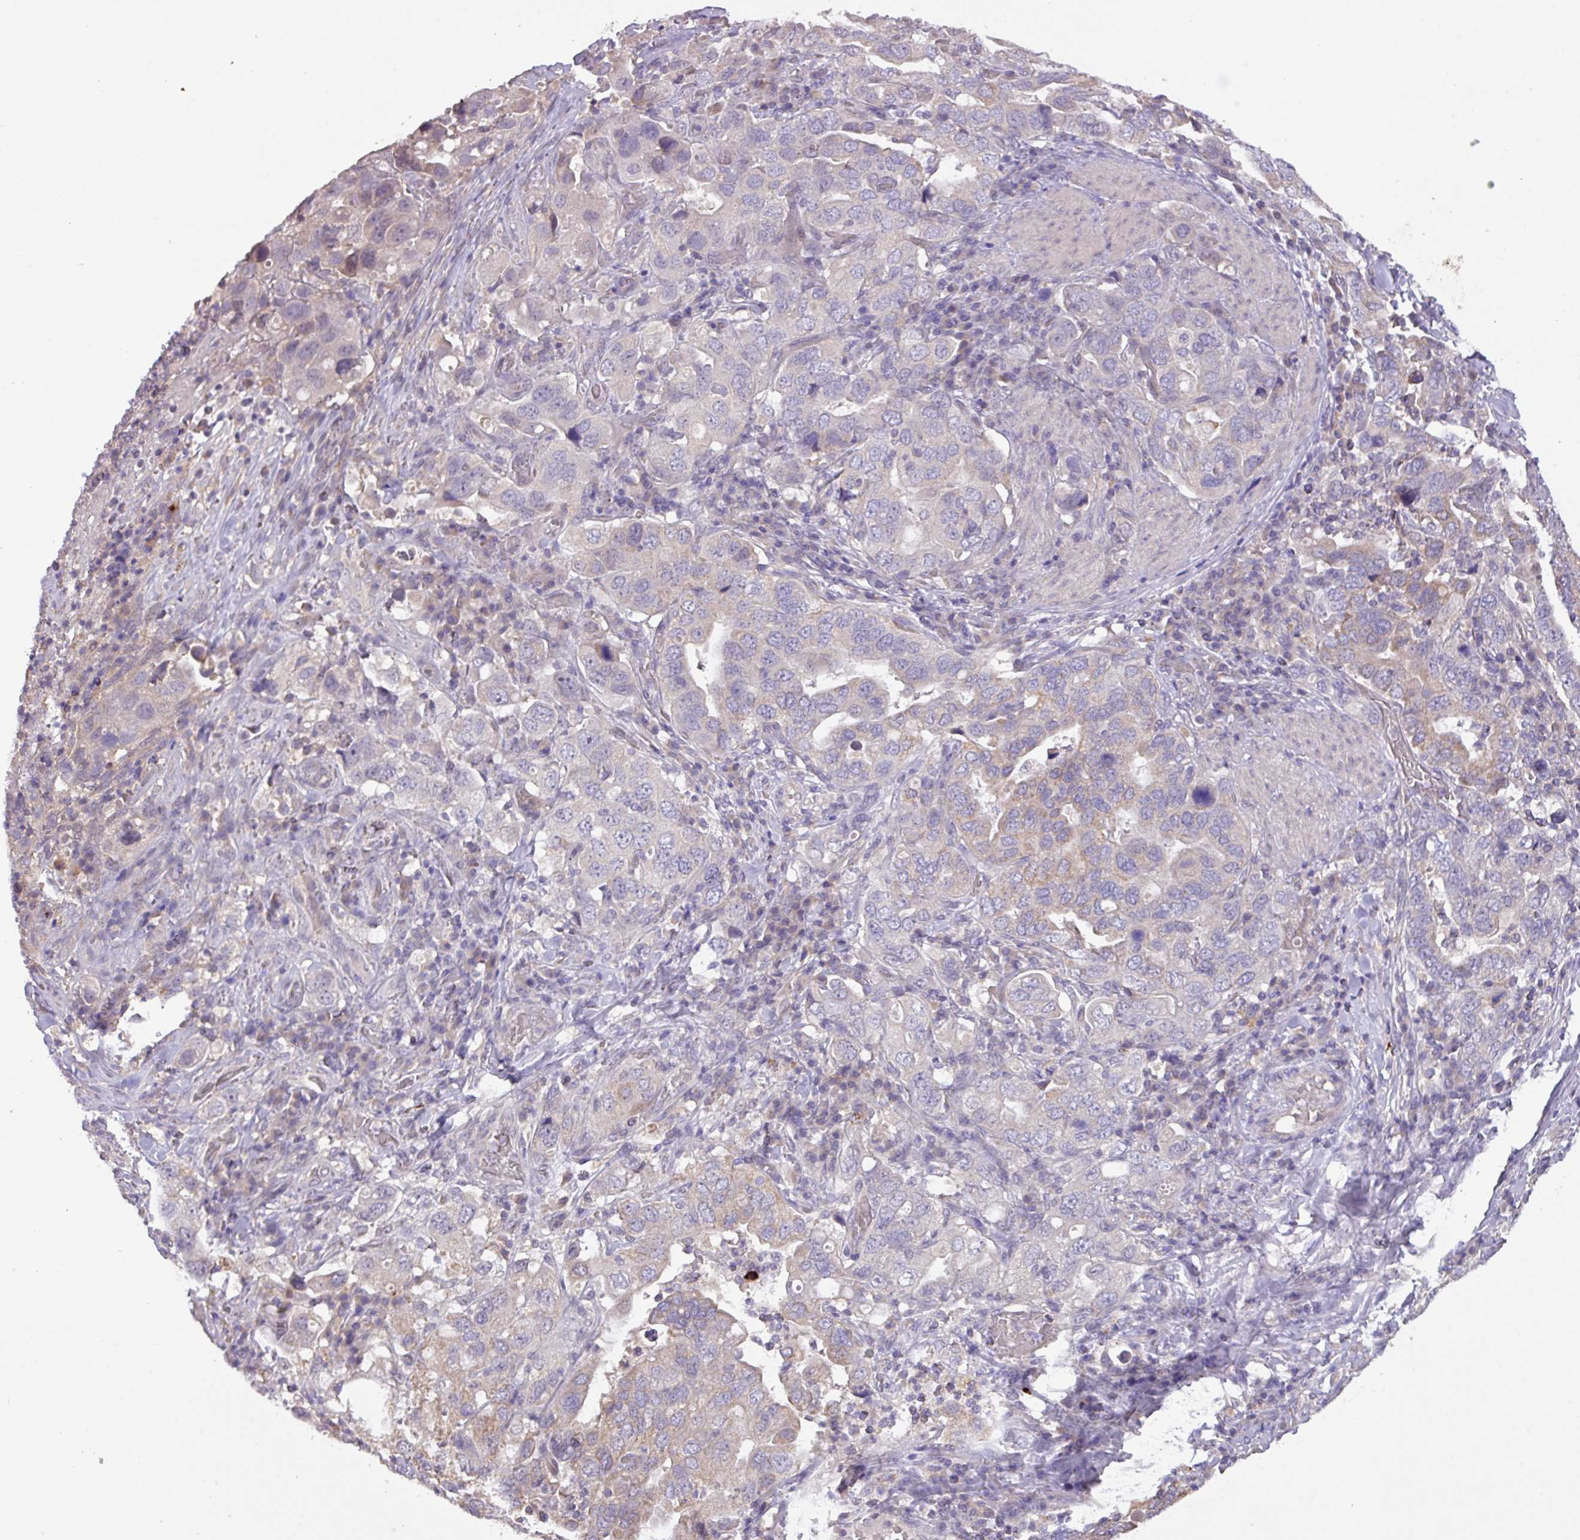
{"staining": {"intensity": "weak", "quantity": "<25%", "location": "cytoplasmic/membranous"}, "tissue": "stomach cancer", "cell_type": "Tumor cells", "image_type": "cancer", "snomed": [{"axis": "morphology", "description": "Adenocarcinoma, NOS"}, {"axis": "topography", "description": "Stomach, upper"}], "caption": "A micrograph of human stomach cancer (adenocarcinoma) is negative for staining in tumor cells. The staining was performed using DAB to visualize the protein expression in brown, while the nuclei were stained in blue with hematoxylin (Magnification: 20x).", "gene": "PRADC1", "patient": {"sex": "male", "age": 62}}